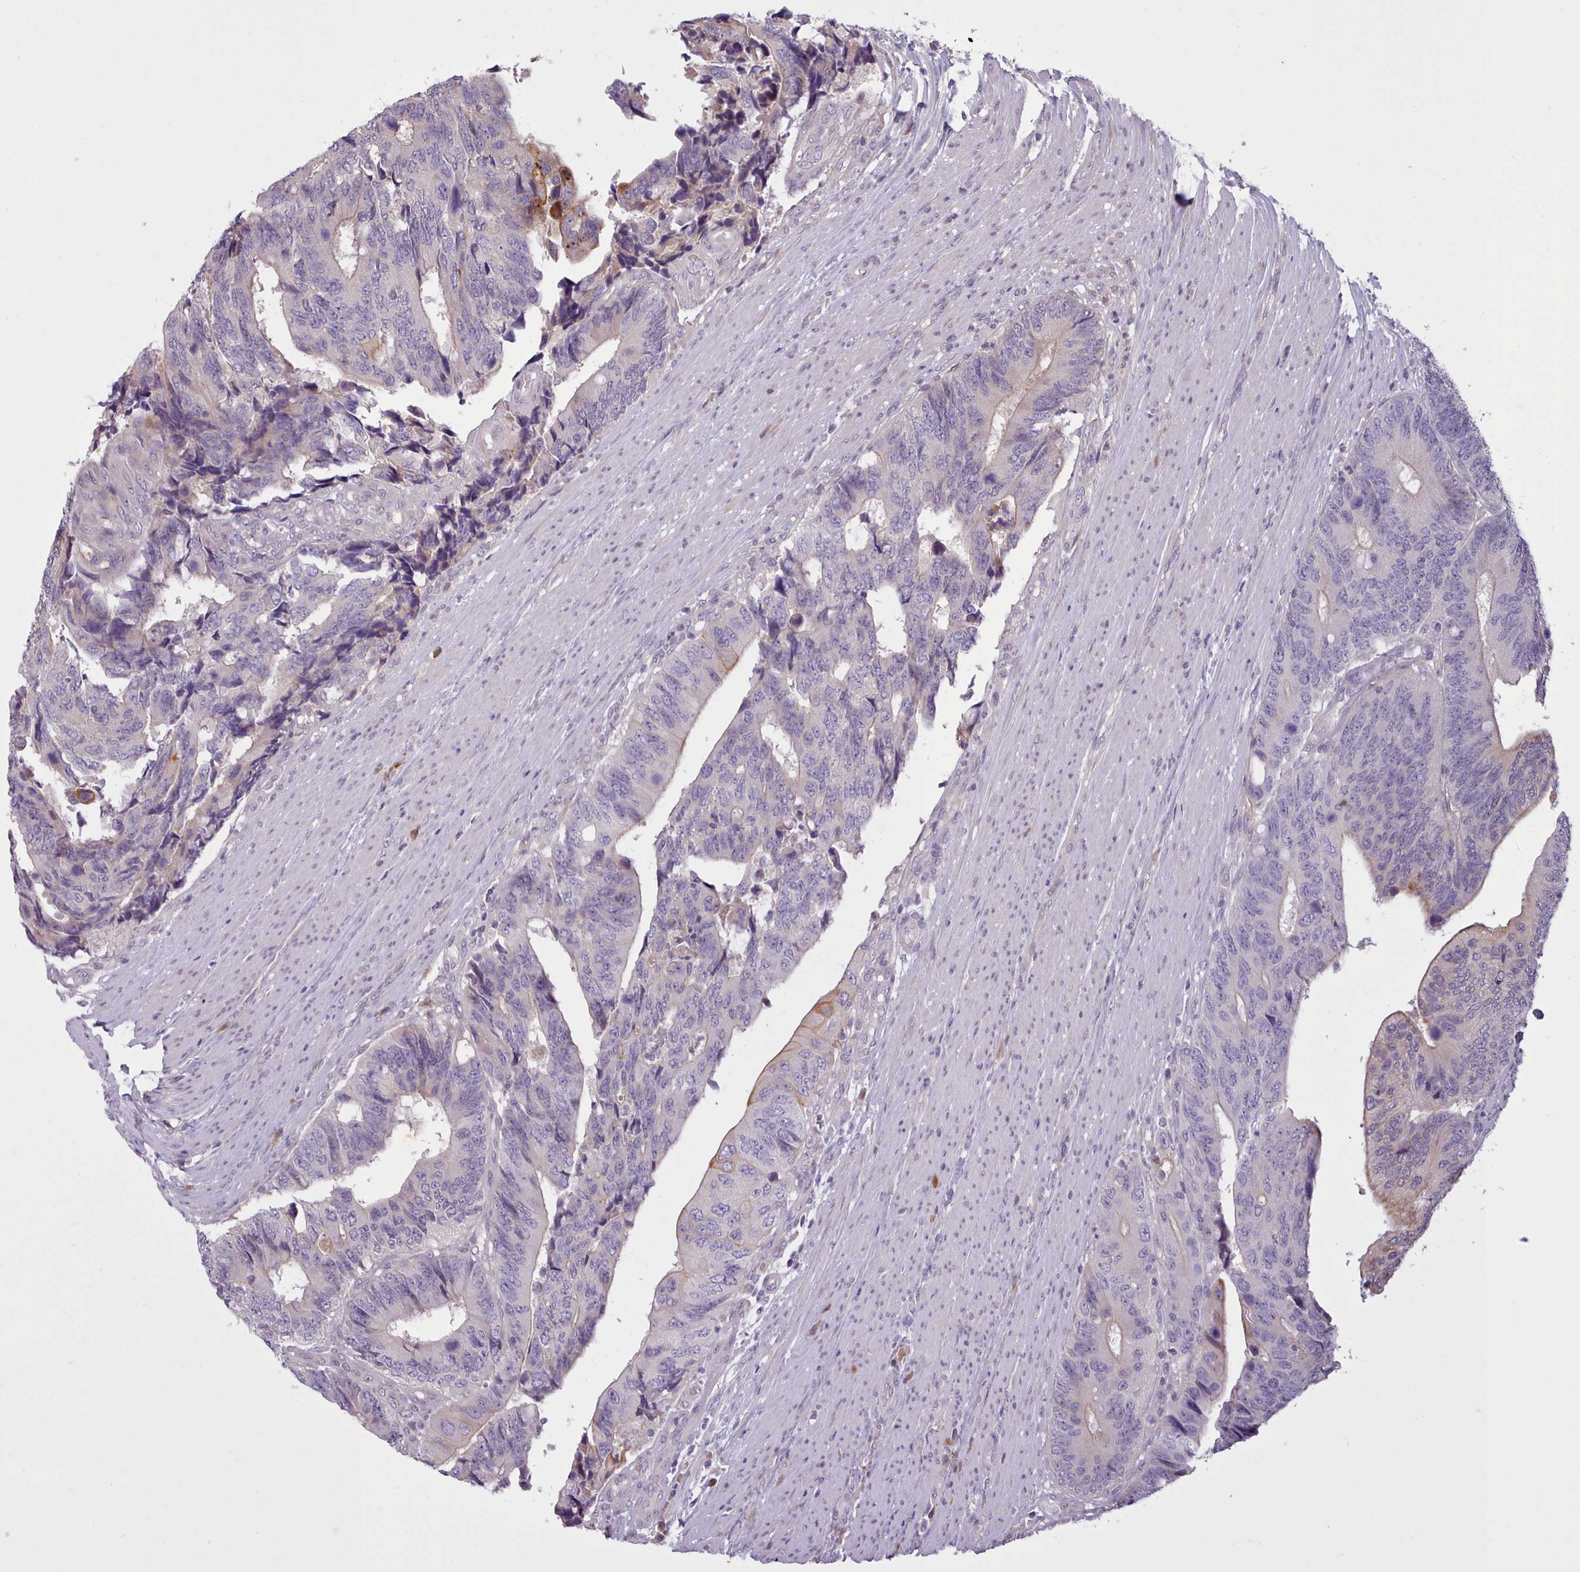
{"staining": {"intensity": "weak", "quantity": "<25%", "location": "cytoplasmic/membranous"}, "tissue": "colorectal cancer", "cell_type": "Tumor cells", "image_type": "cancer", "snomed": [{"axis": "morphology", "description": "Adenocarcinoma, NOS"}, {"axis": "topography", "description": "Colon"}], "caption": "Immunohistochemistry (IHC) of human colorectal cancer shows no staining in tumor cells.", "gene": "NMRK1", "patient": {"sex": "male", "age": 87}}